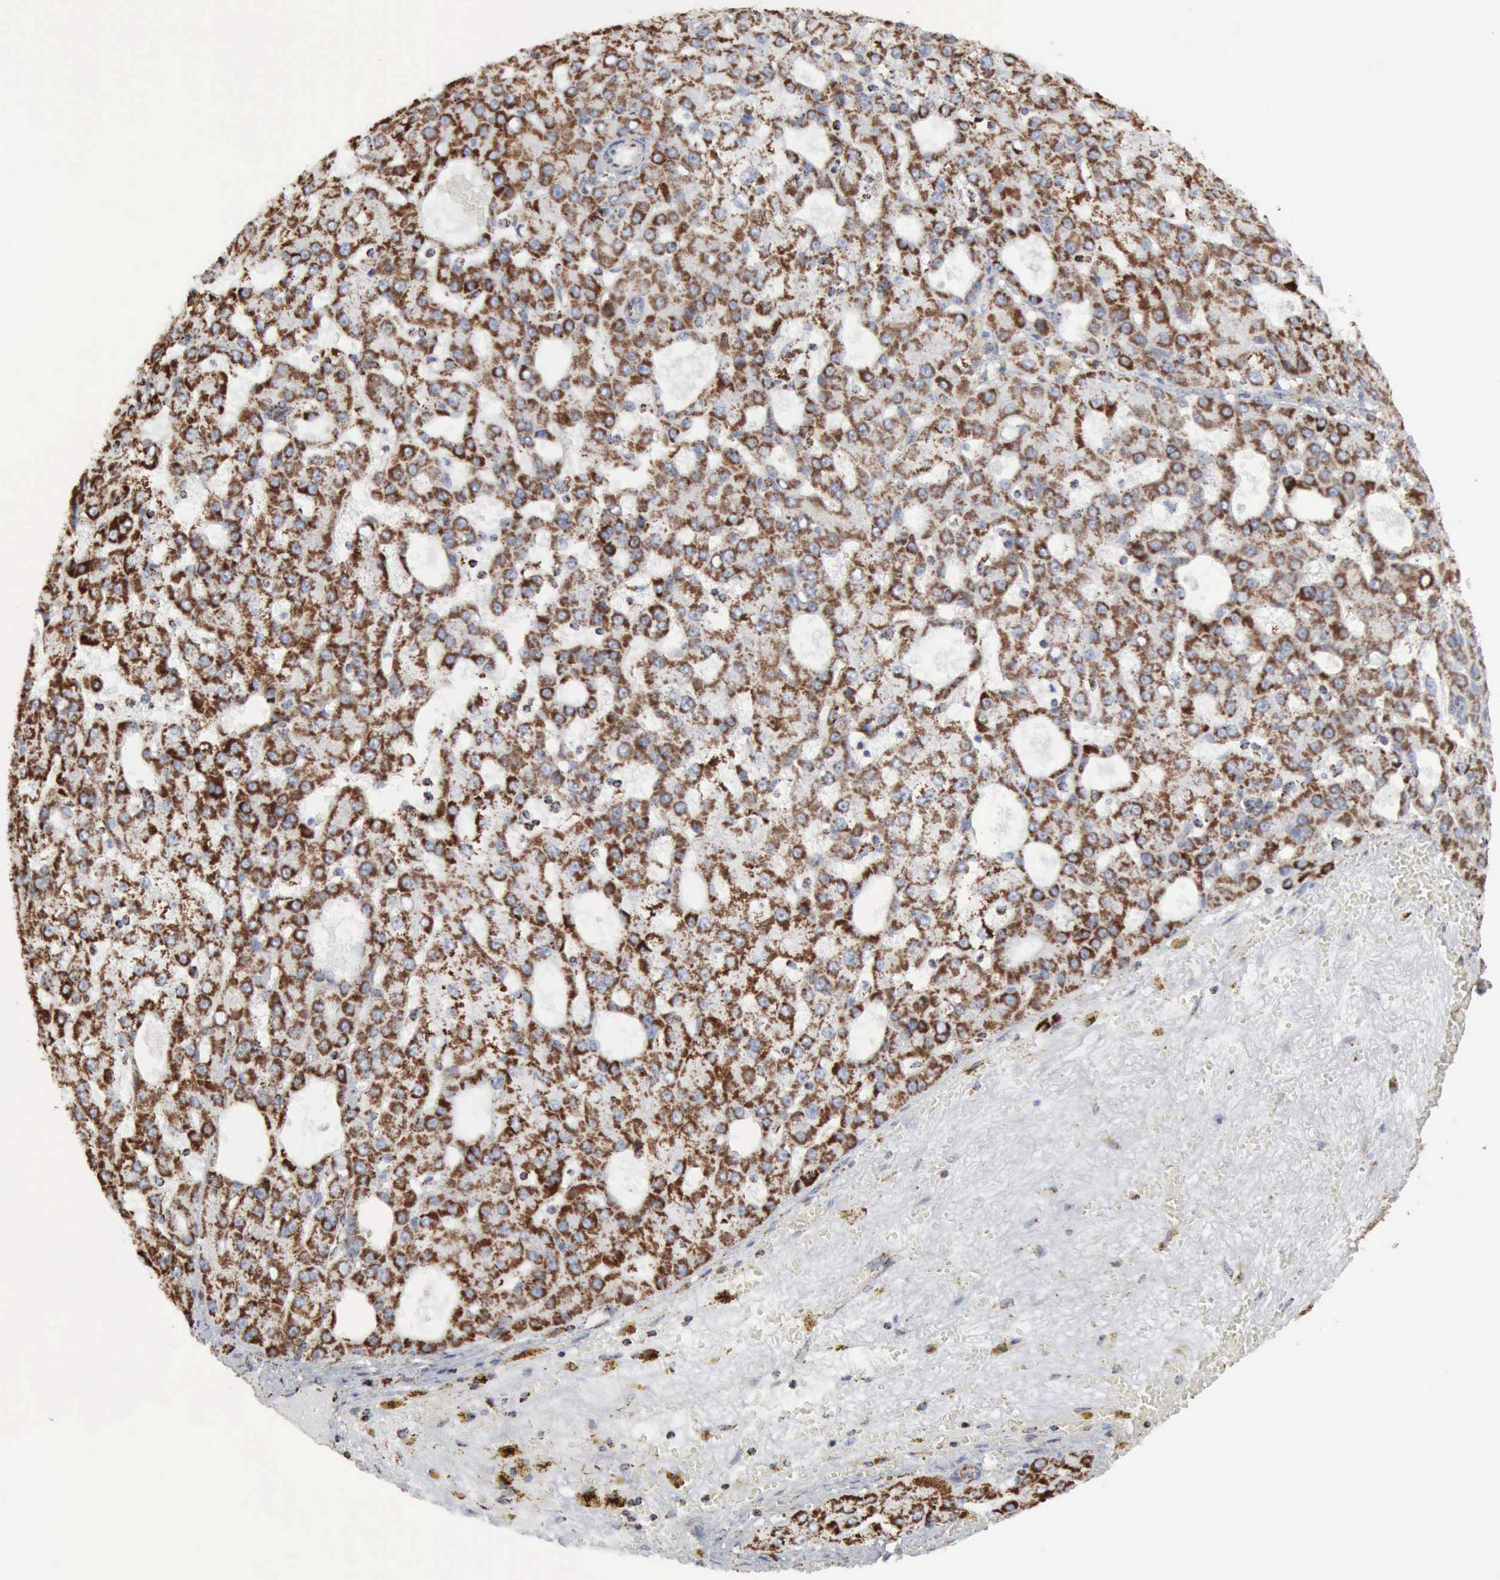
{"staining": {"intensity": "strong", "quantity": ">75%", "location": "cytoplasmic/membranous"}, "tissue": "liver cancer", "cell_type": "Tumor cells", "image_type": "cancer", "snomed": [{"axis": "morphology", "description": "Carcinoma, Hepatocellular, NOS"}, {"axis": "topography", "description": "Liver"}], "caption": "High-magnification brightfield microscopy of hepatocellular carcinoma (liver) stained with DAB (brown) and counterstained with hematoxylin (blue). tumor cells exhibit strong cytoplasmic/membranous positivity is present in about>75% of cells.", "gene": "ACO2", "patient": {"sex": "male", "age": 47}}